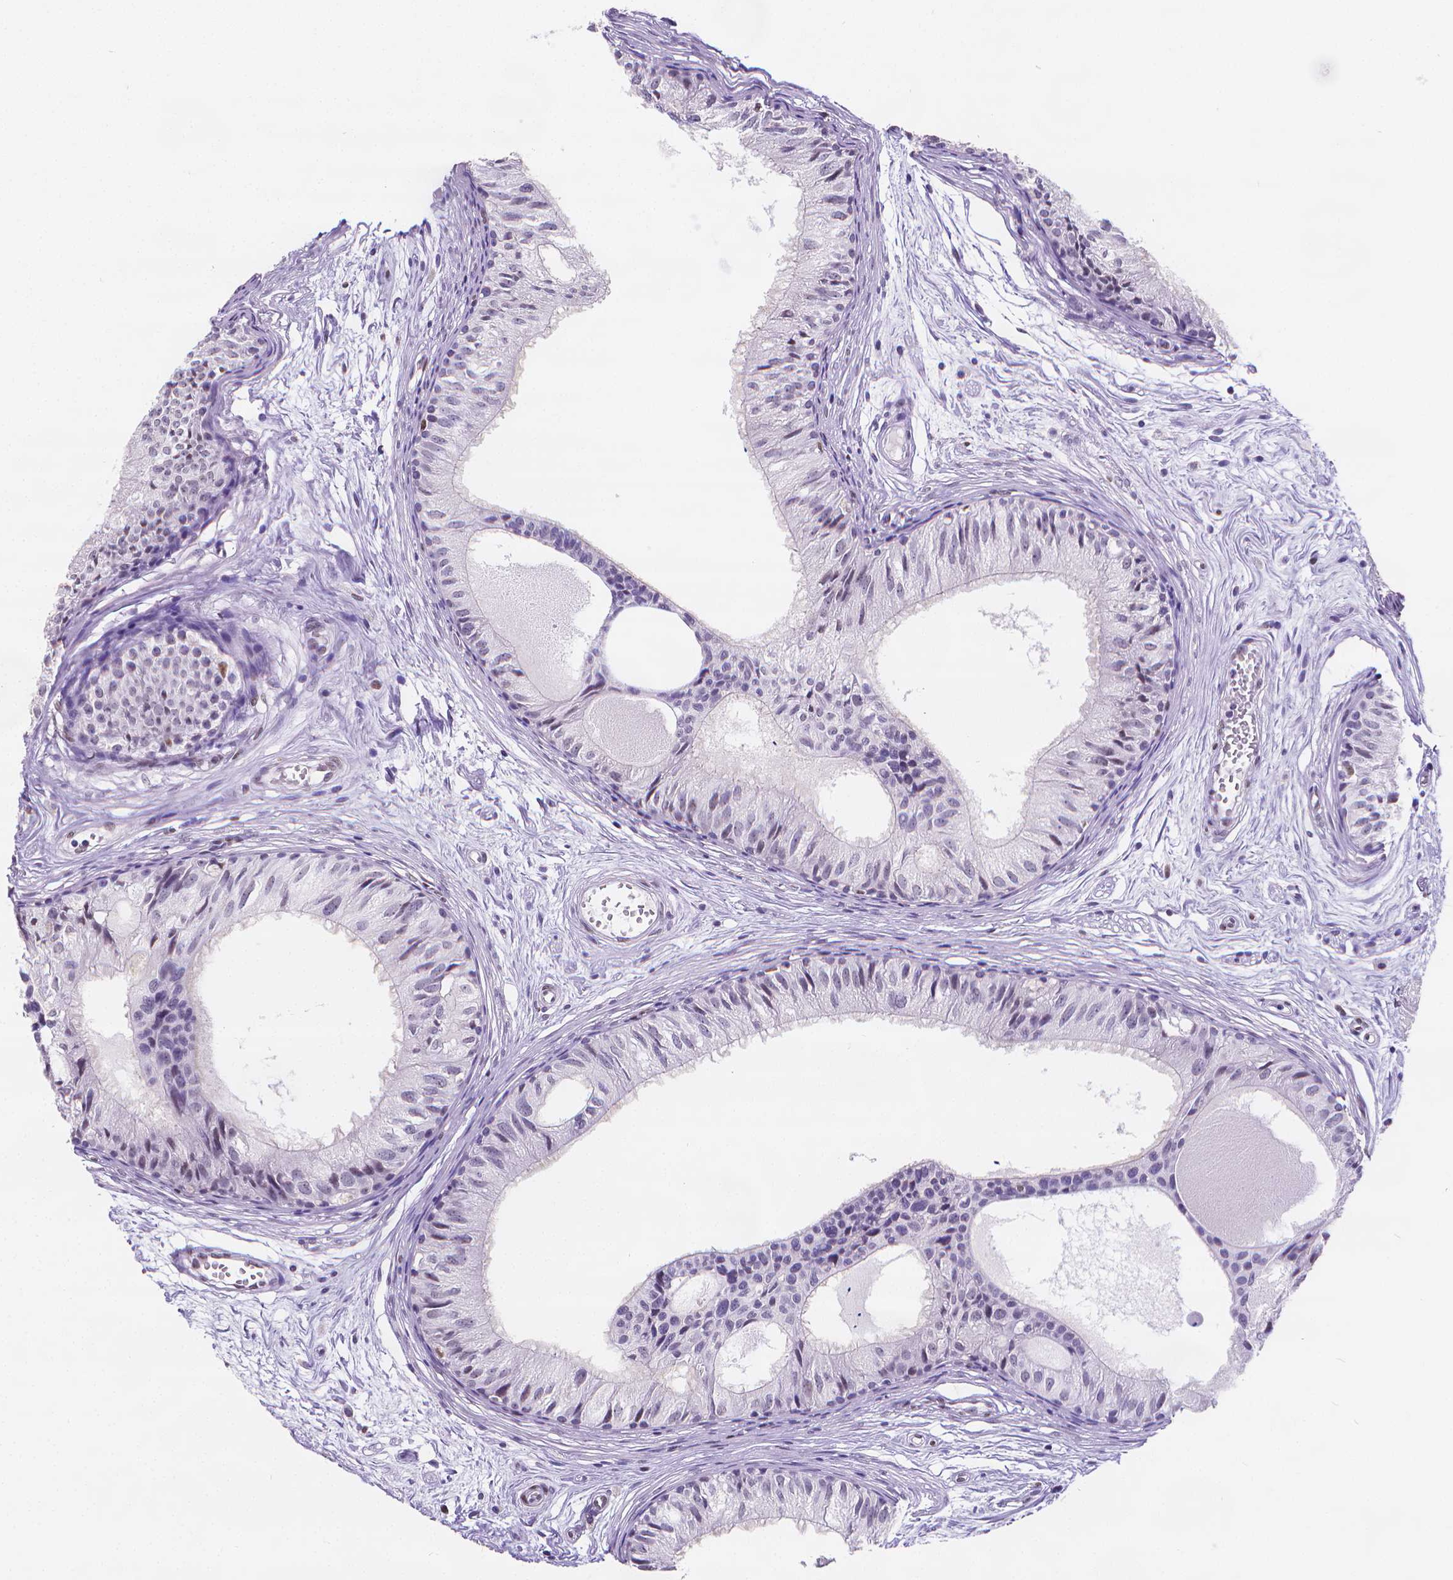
{"staining": {"intensity": "weak", "quantity": "<25%", "location": "nuclear"}, "tissue": "epididymis", "cell_type": "Glandular cells", "image_type": "normal", "snomed": [{"axis": "morphology", "description": "Normal tissue, NOS"}, {"axis": "topography", "description": "Epididymis"}], "caption": "This histopathology image is of unremarkable epididymis stained with immunohistochemistry (IHC) to label a protein in brown with the nuclei are counter-stained blue. There is no positivity in glandular cells.", "gene": "MEF2C", "patient": {"sex": "male", "age": 25}}